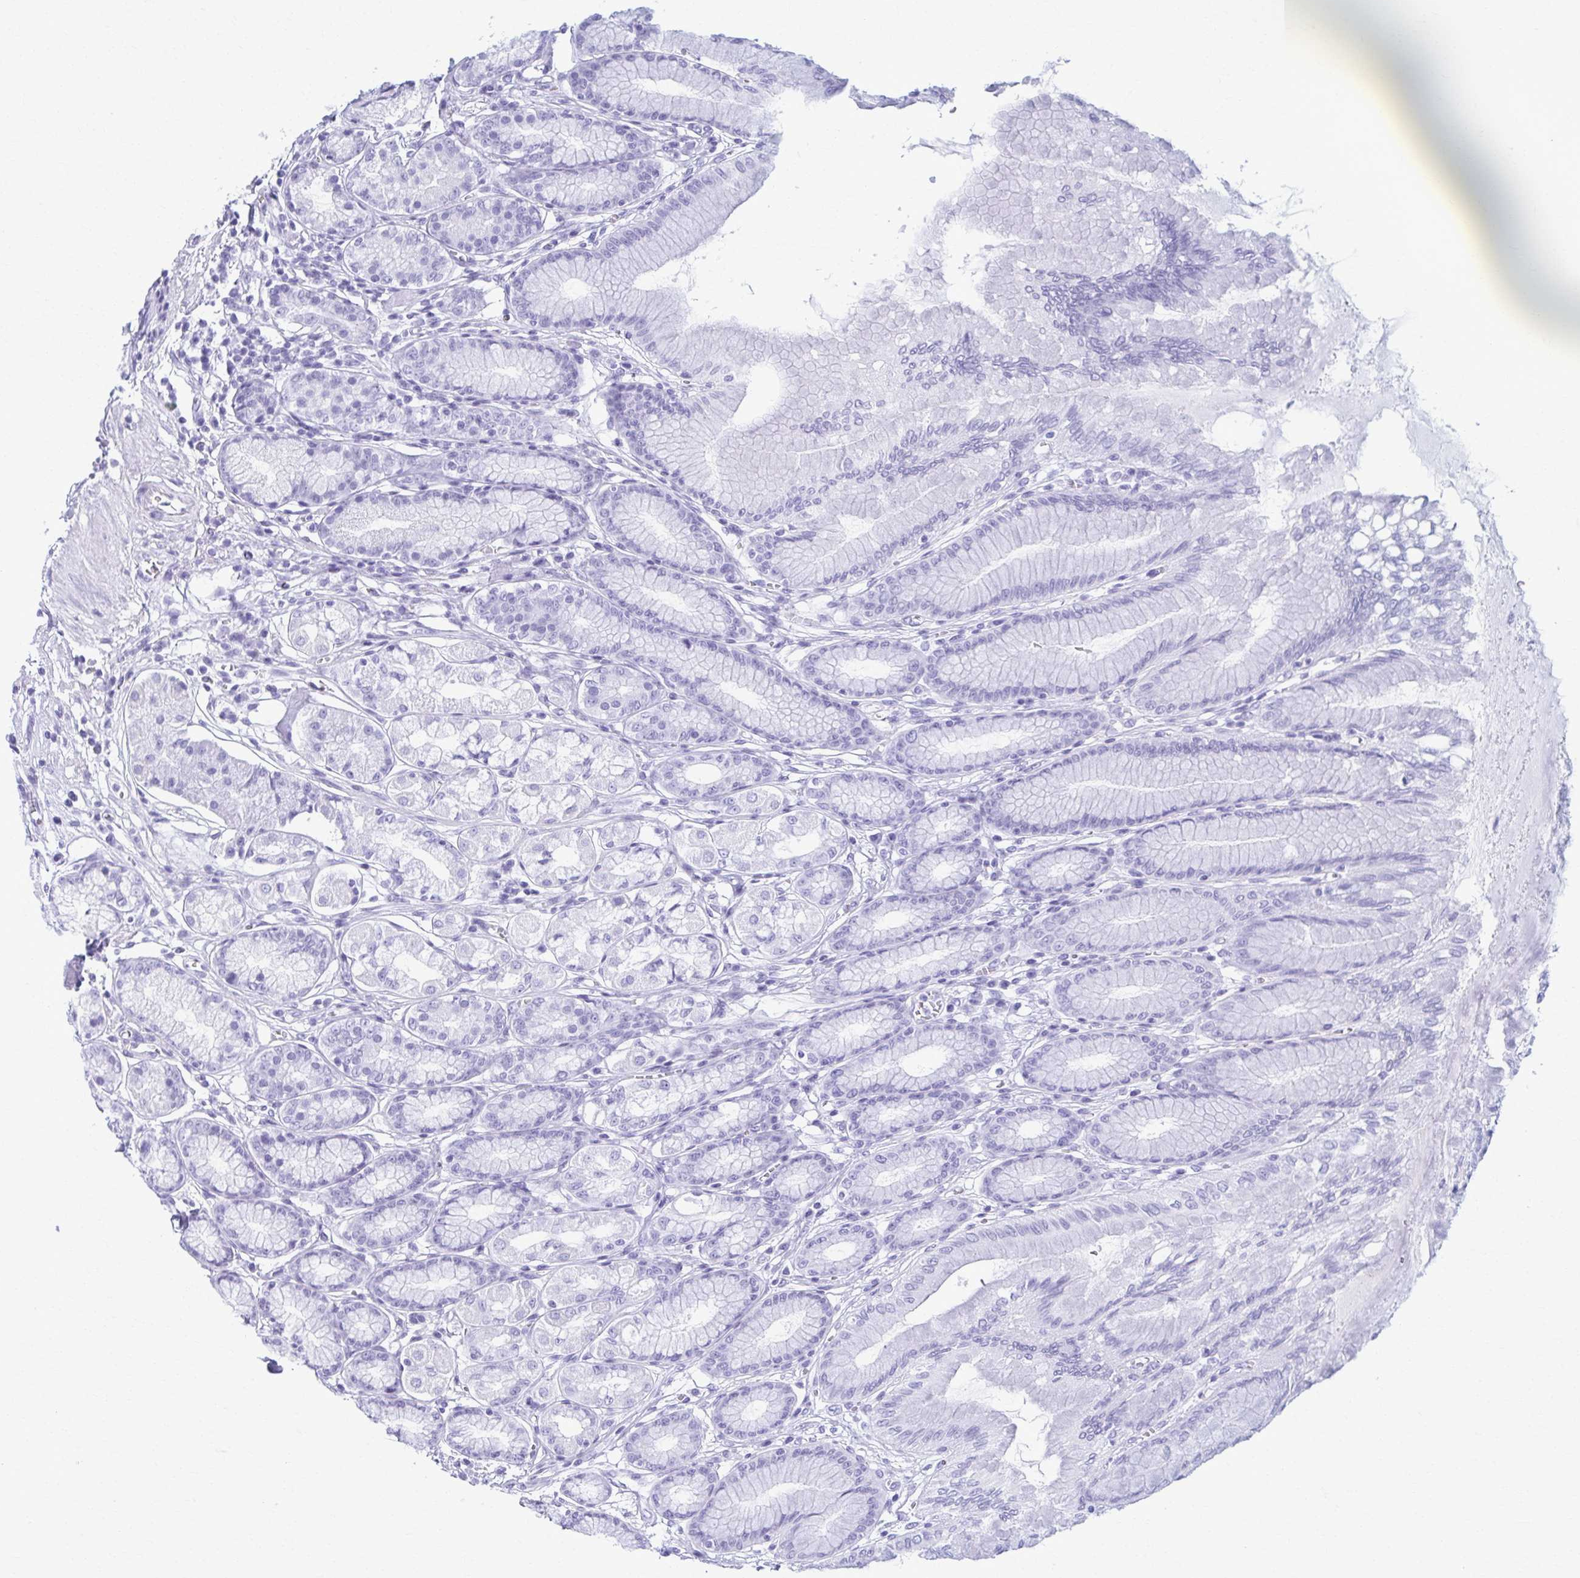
{"staining": {"intensity": "negative", "quantity": "none", "location": "none"}, "tissue": "stomach", "cell_type": "Glandular cells", "image_type": "normal", "snomed": [{"axis": "morphology", "description": "Normal tissue, NOS"}, {"axis": "topography", "description": "Stomach"}, {"axis": "topography", "description": "Stomach, lower"}], "caption": "Immunohistochemical staining of normal human stomach reveals no significant staining in glandular cells. (Immunohistochemistry, brightfield microscopy, high magnification).", "gene": "PROSER1", "patient": {"sex": "male", "age": 76}}